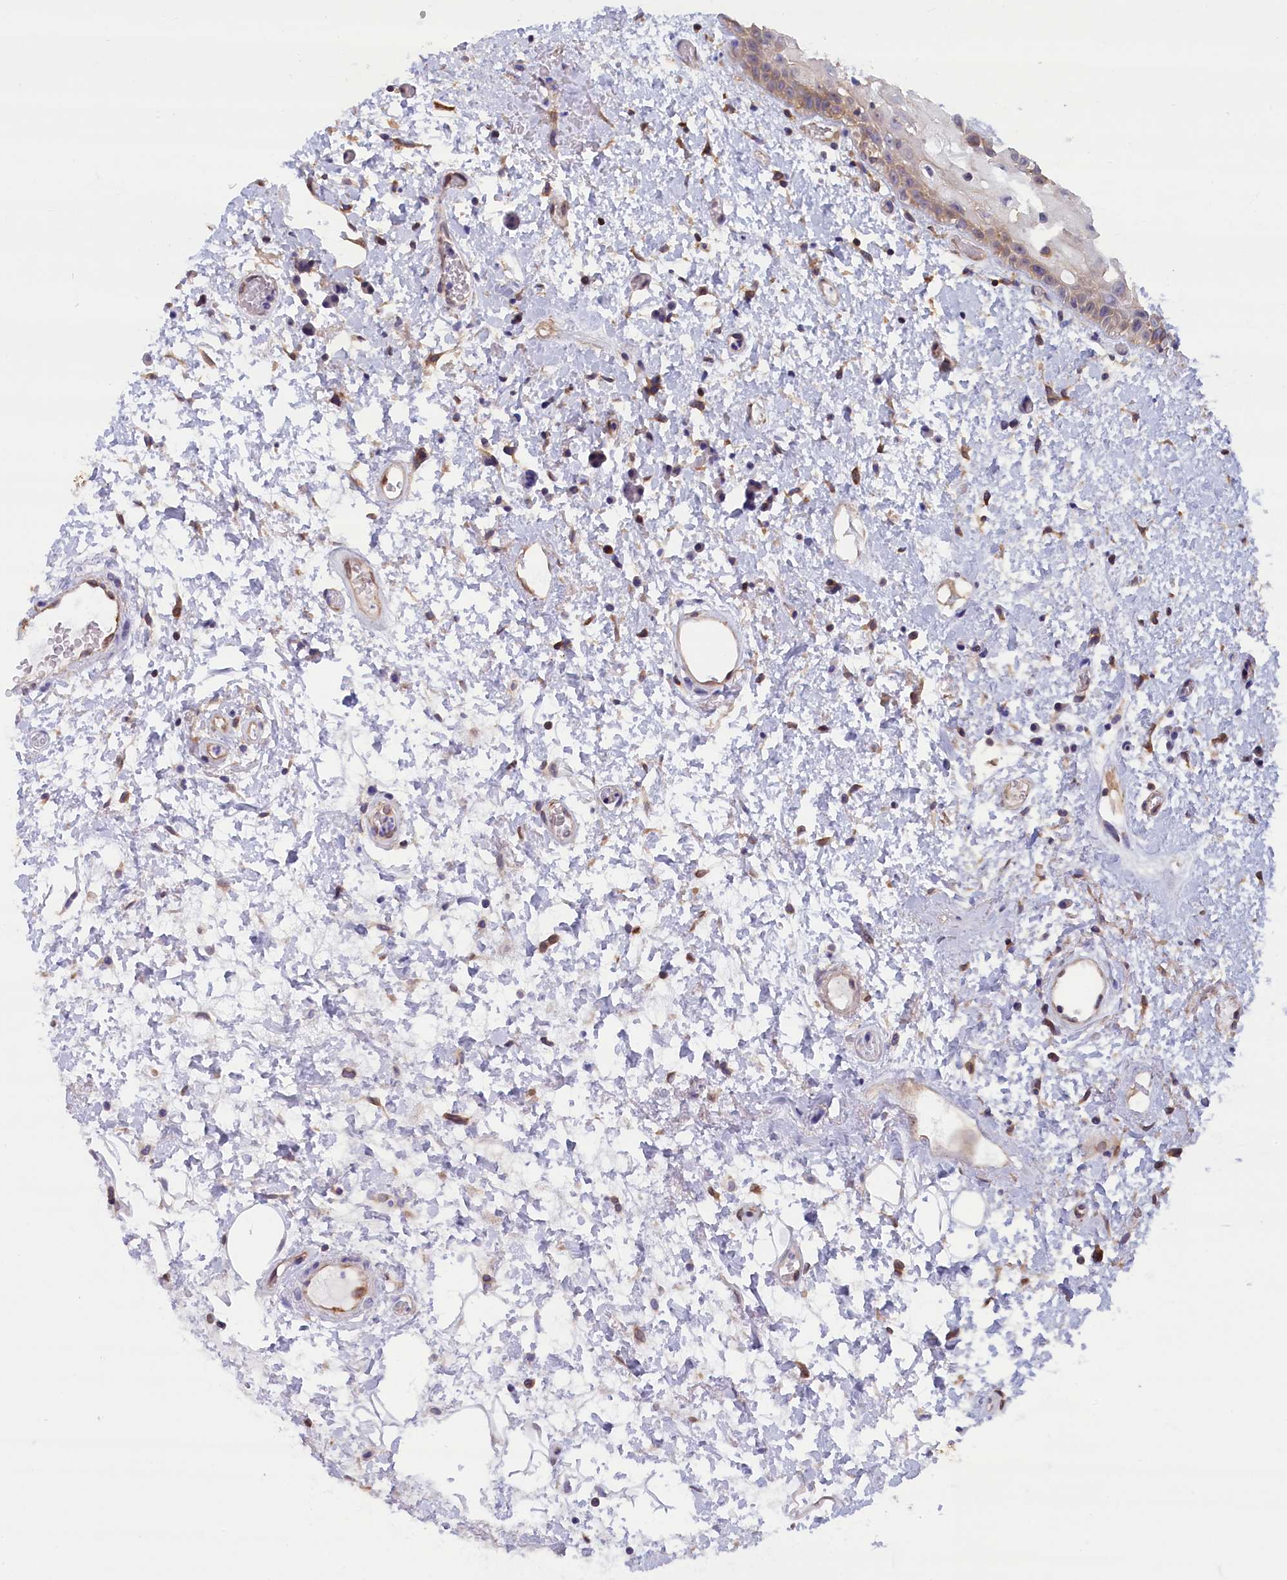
{"staining": {"intensity": "weak", "quantity": "<25%", "location": "cytoplasmic/membranous"}, "tissue": "oral mucosa", "cell_type": "Squamous epithelial cells", "image_type": "normal", "snomed": [{"axis": "morphology", "description": "Normal tissue, NOS"}, {"axis": "topography", "description": "Oral tissue"}], "caption": "The photomicrograph displays no significant positivity in squamous epithelial cells of oral mucosa.", "gene": "ABCC12", "patient": {"sex": "female", "age": 76}}